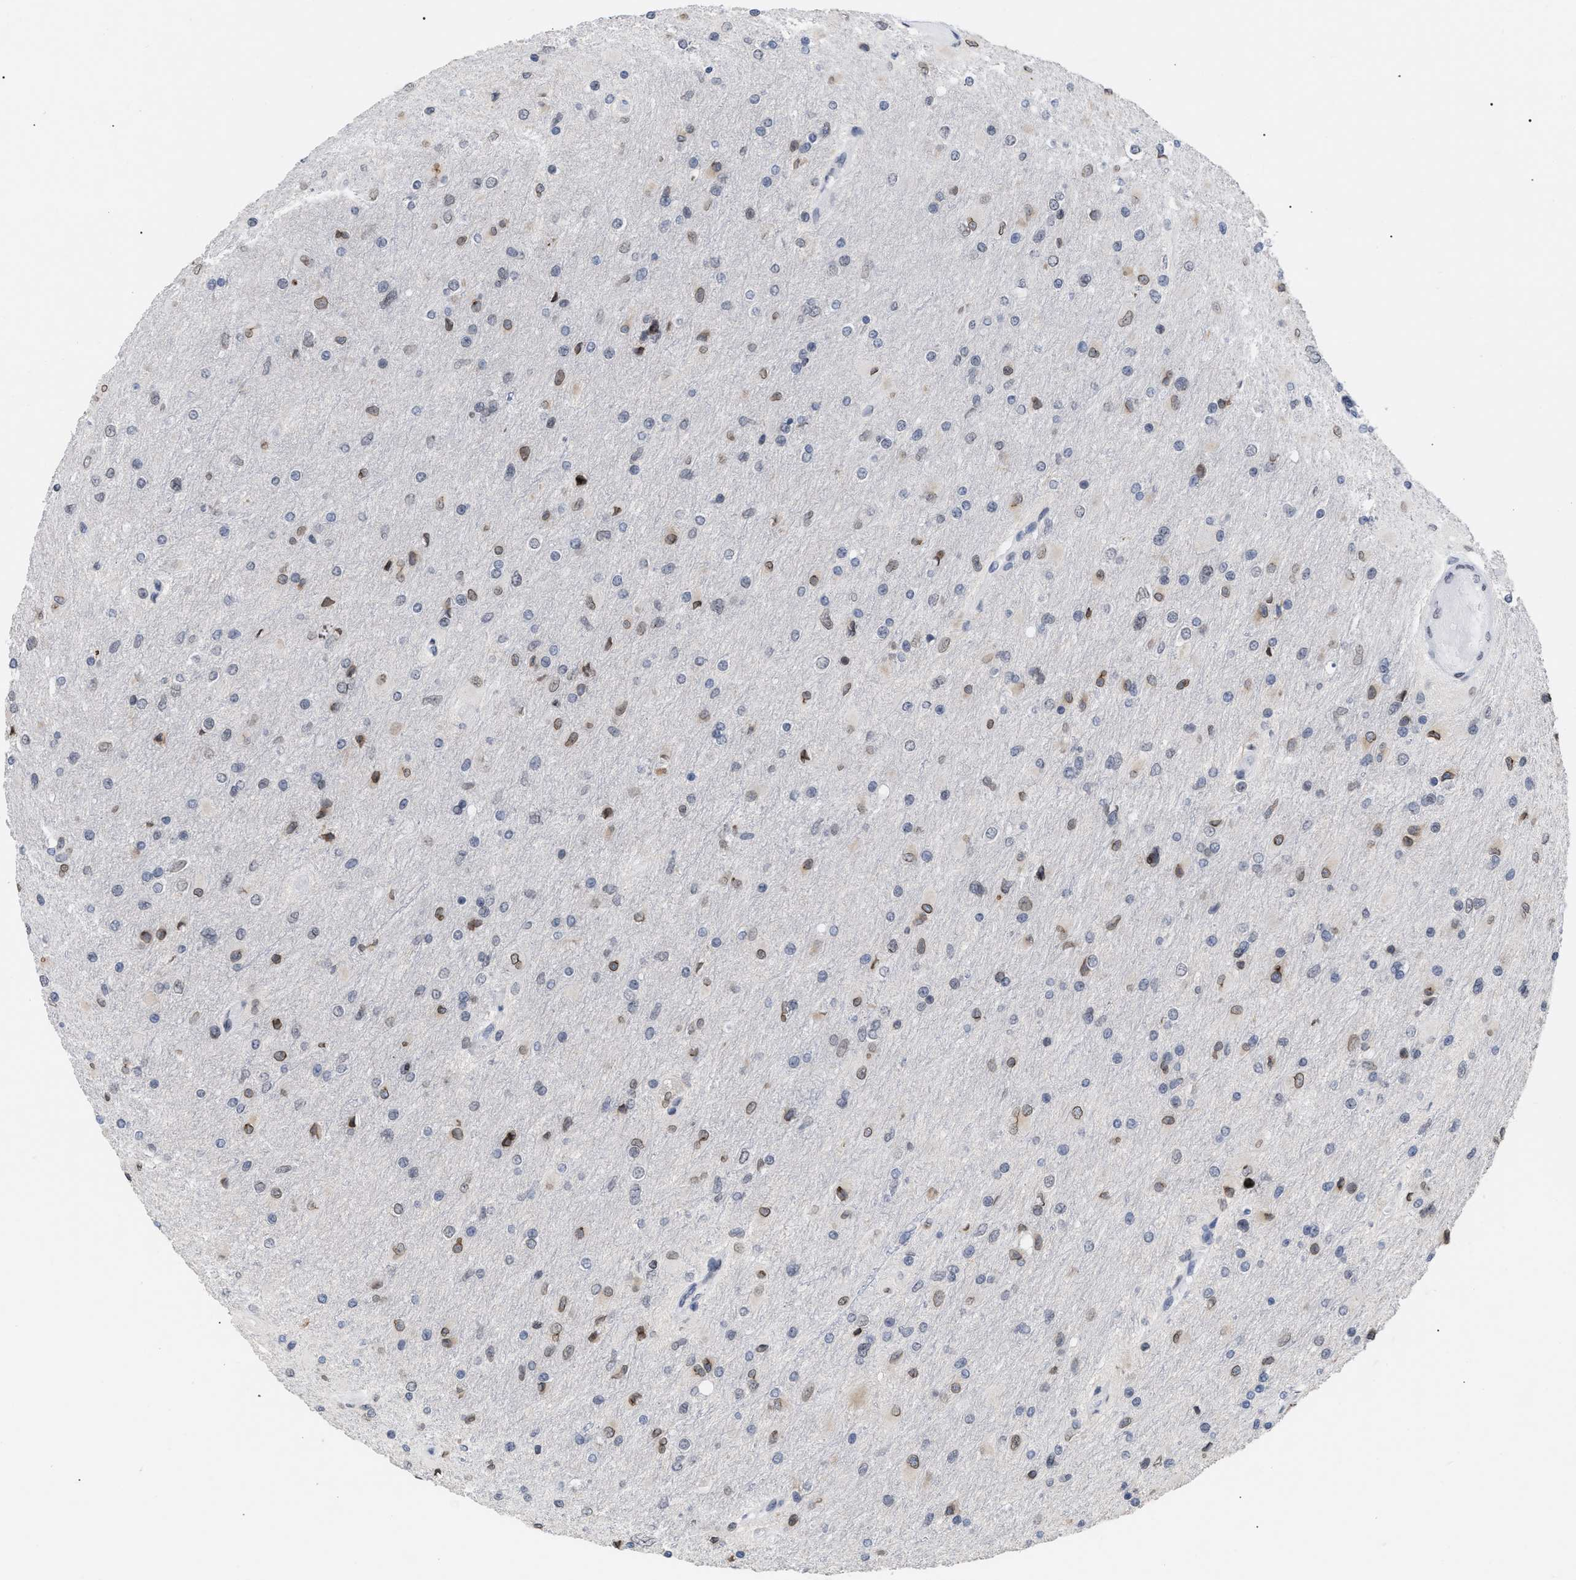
{"staining": {"intensity": "weak", "quantity": "25%-75%", "location": "nuclear"}, "tissue": "glioma", "cell_type": "Tumor cells", "image_type": "cancer", "snomed": [{"axis": "morphology", "description": "Glioma, malignant, High grade"}, {"axis": "topography", "description": "Cerebral cortex"}], "caption": "Tumor cells reveal low levels of weak nuclear positivity in approximately 25%-75% of cells in glioma.", "gene": "TPR", "patient": {"sex": "female", "age": 36}}